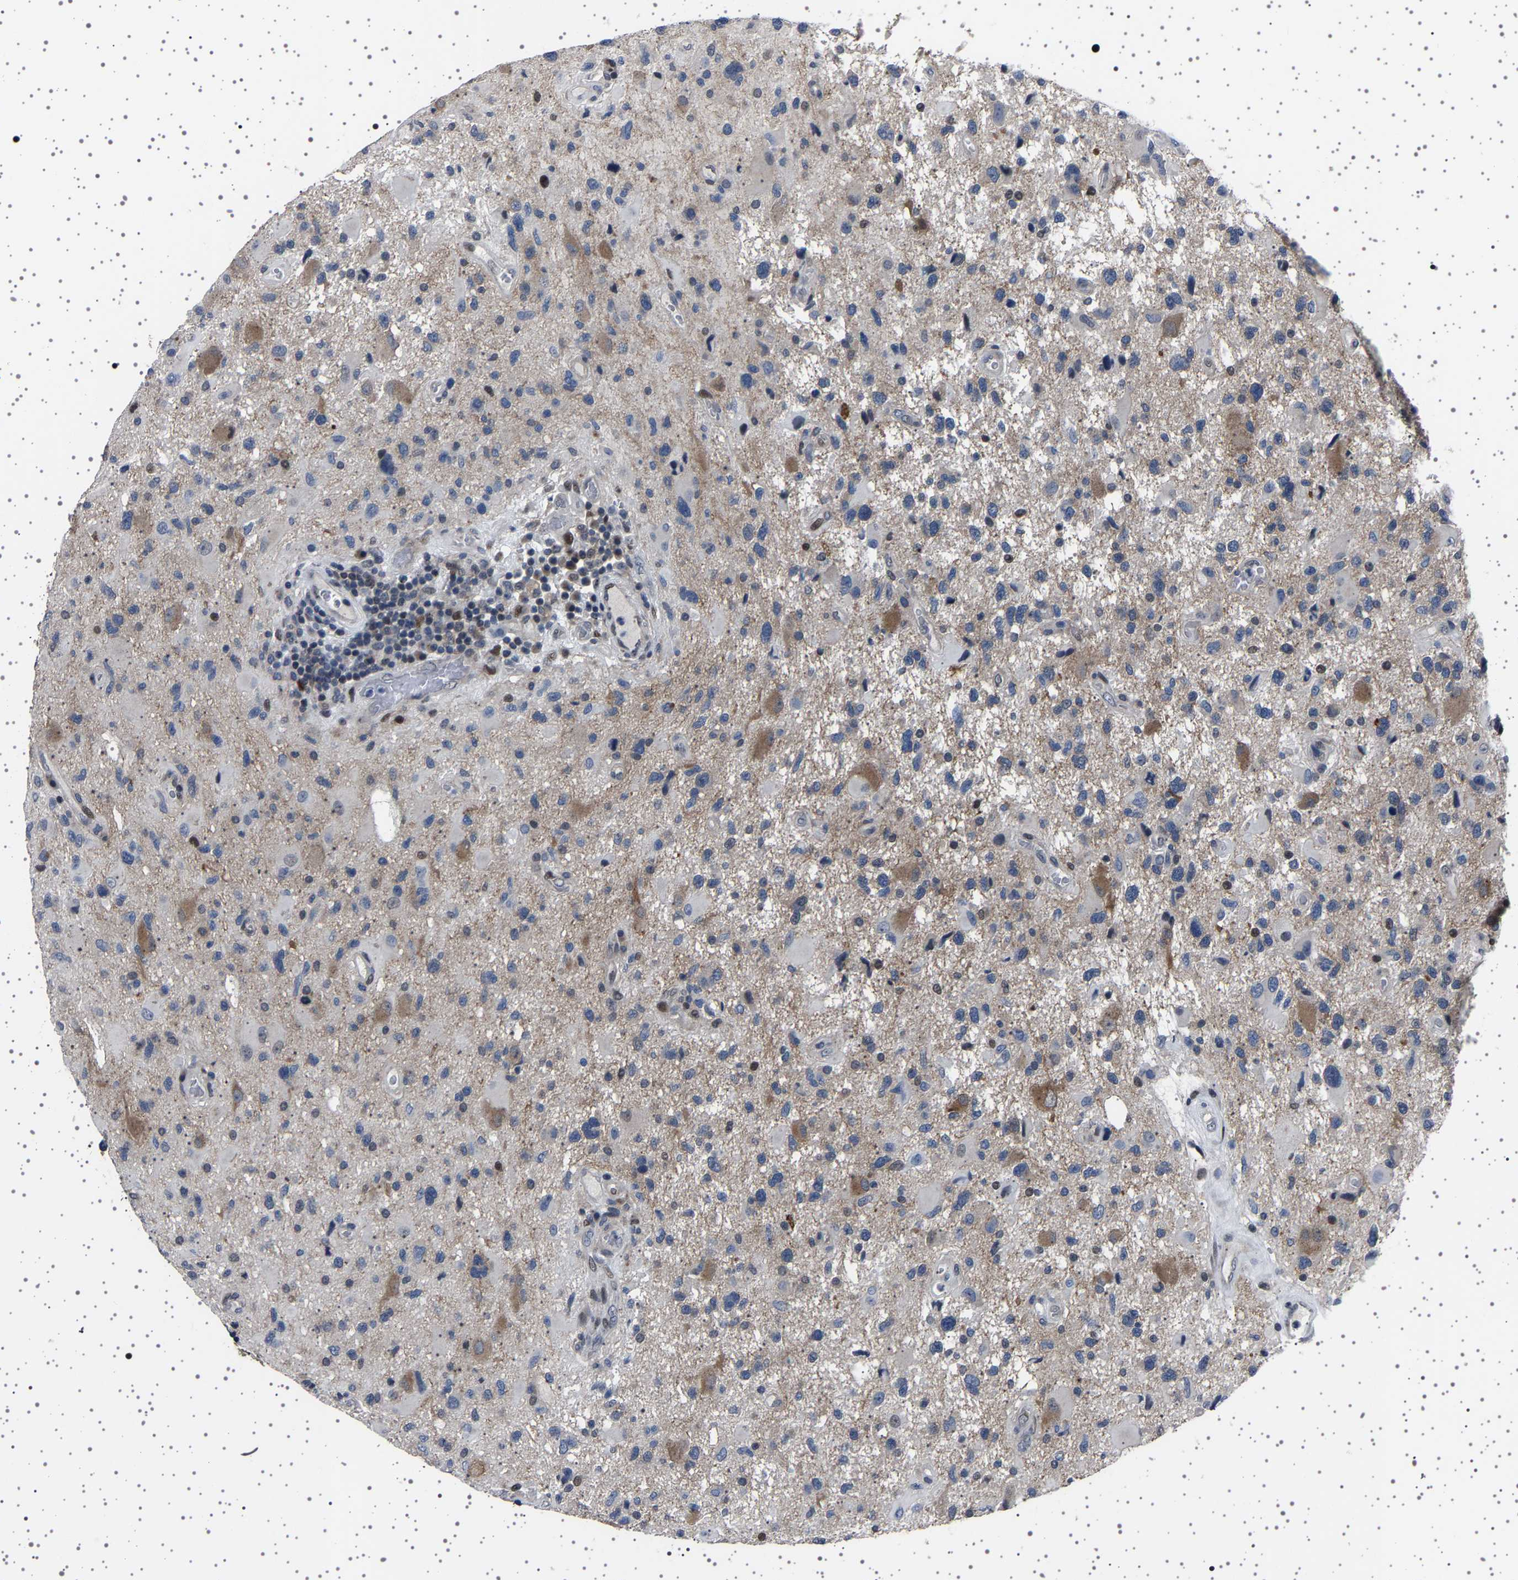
{"staining": {"intensity": "moderate", "quantity": "<25%", "location": "nuclear"}, "tissue": "glioma", "cell_type": "Tumor cells", "image_type": "cancer", "snomed": [{"axis": "morphology", "description": "Glioma, malignant, High grade"}, {"axis": "topography", "description": "Brain"}], "caption": "A micrograph of human malignant high-grade glioma stained for a protein exhibits moderate nuclear brown staining in tumor cells.", "gene": "PAK5", "patient": {"sex": "male", "age": 33}}